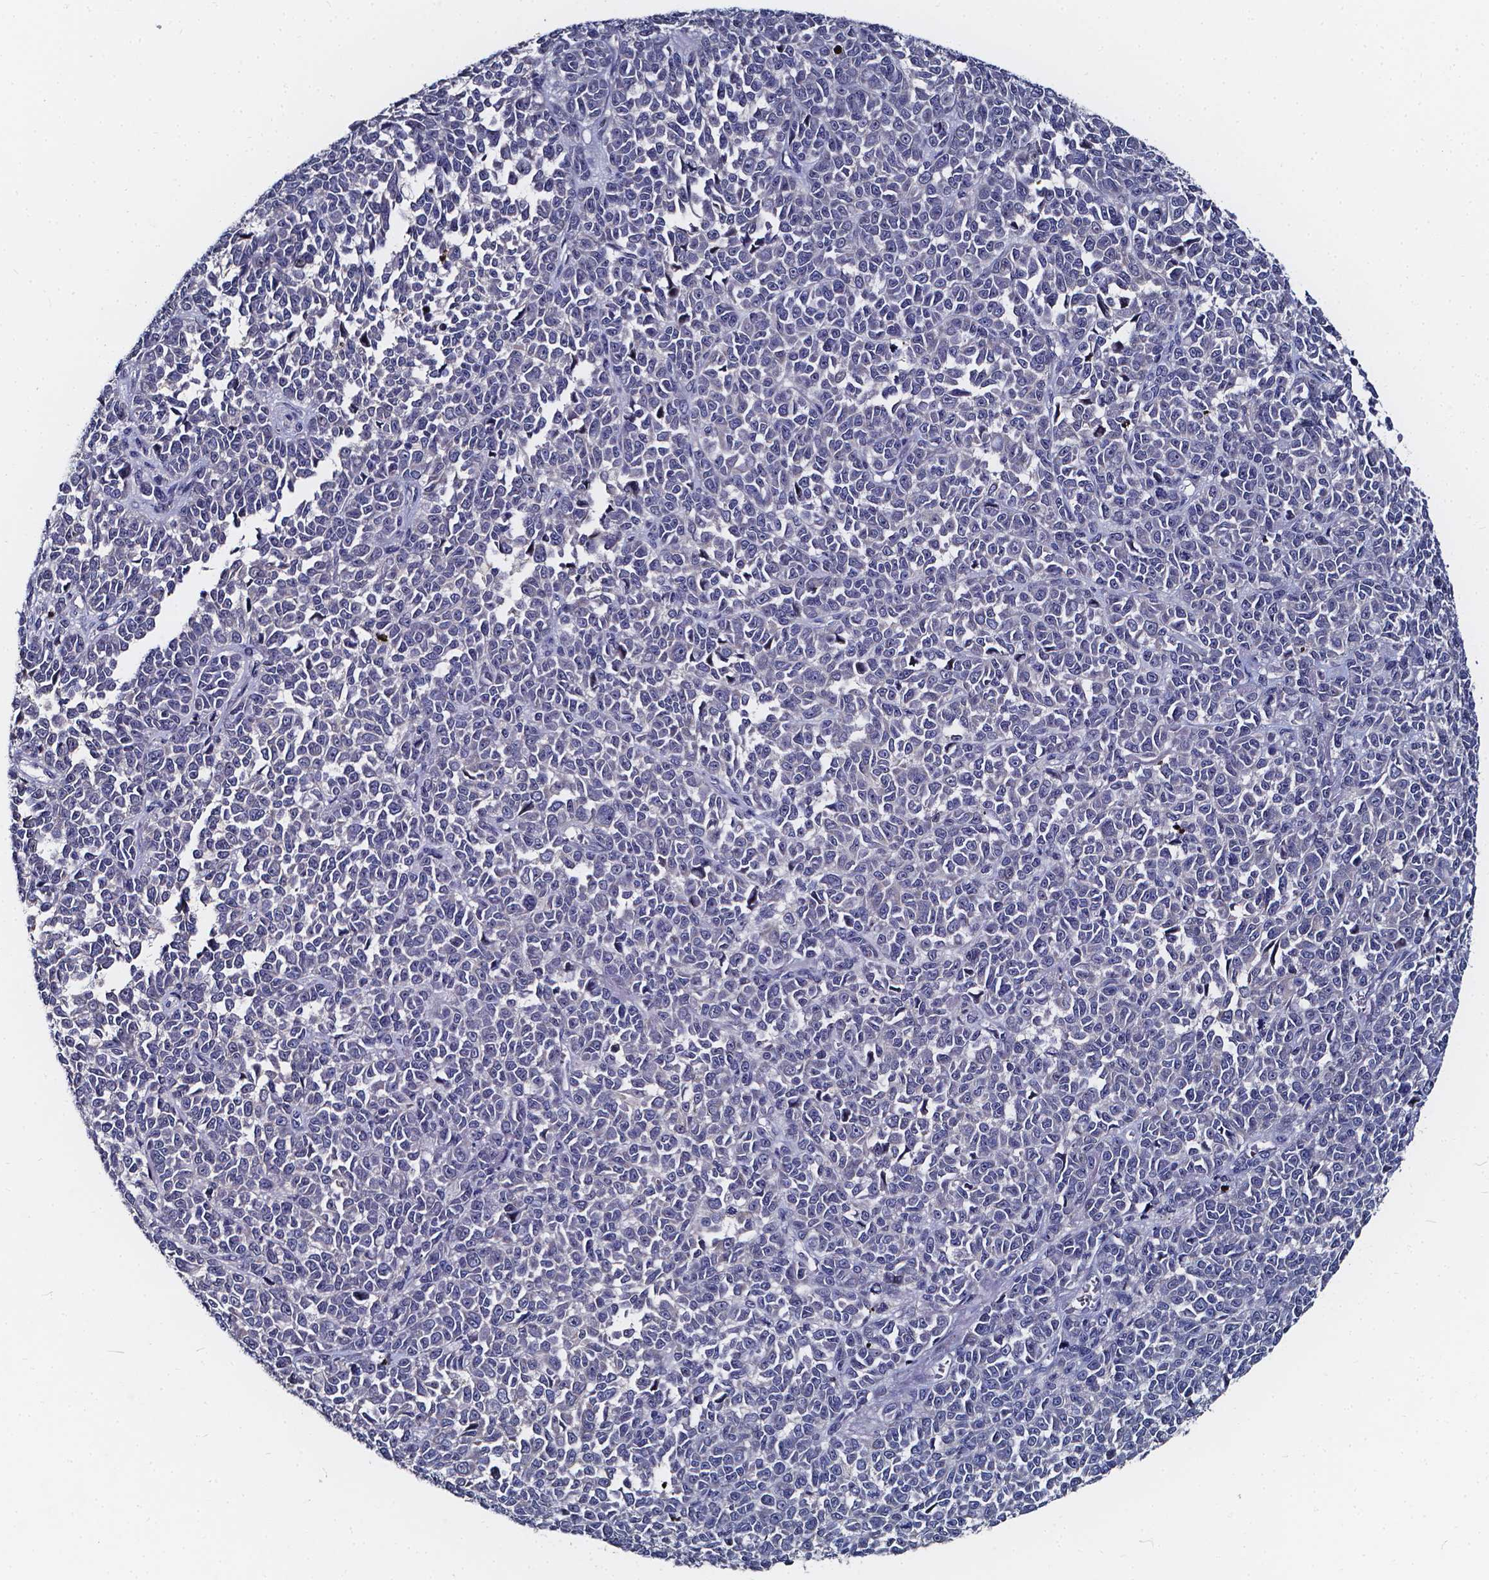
{"staining": {"intensity": "negative", "quantity": "none", "location": "none"}, "tissue": "melanoma", "cell_type": "Tumor cells", "image_type": "cancer", "snomed": [{"axis": "morphology", "description": "Malignant melanoma, NOS"}, {"axis": "topography", "description": "Skin"}], "caption": "Melanoma was stained to show a protein in brown. There is no significant expression in tumor cells. (DAB immunohistochemistry (IHC) with hematoxylin counter stain).", "gene": "SOWAHA", "patient": {"sex": "female", "age": 95}}